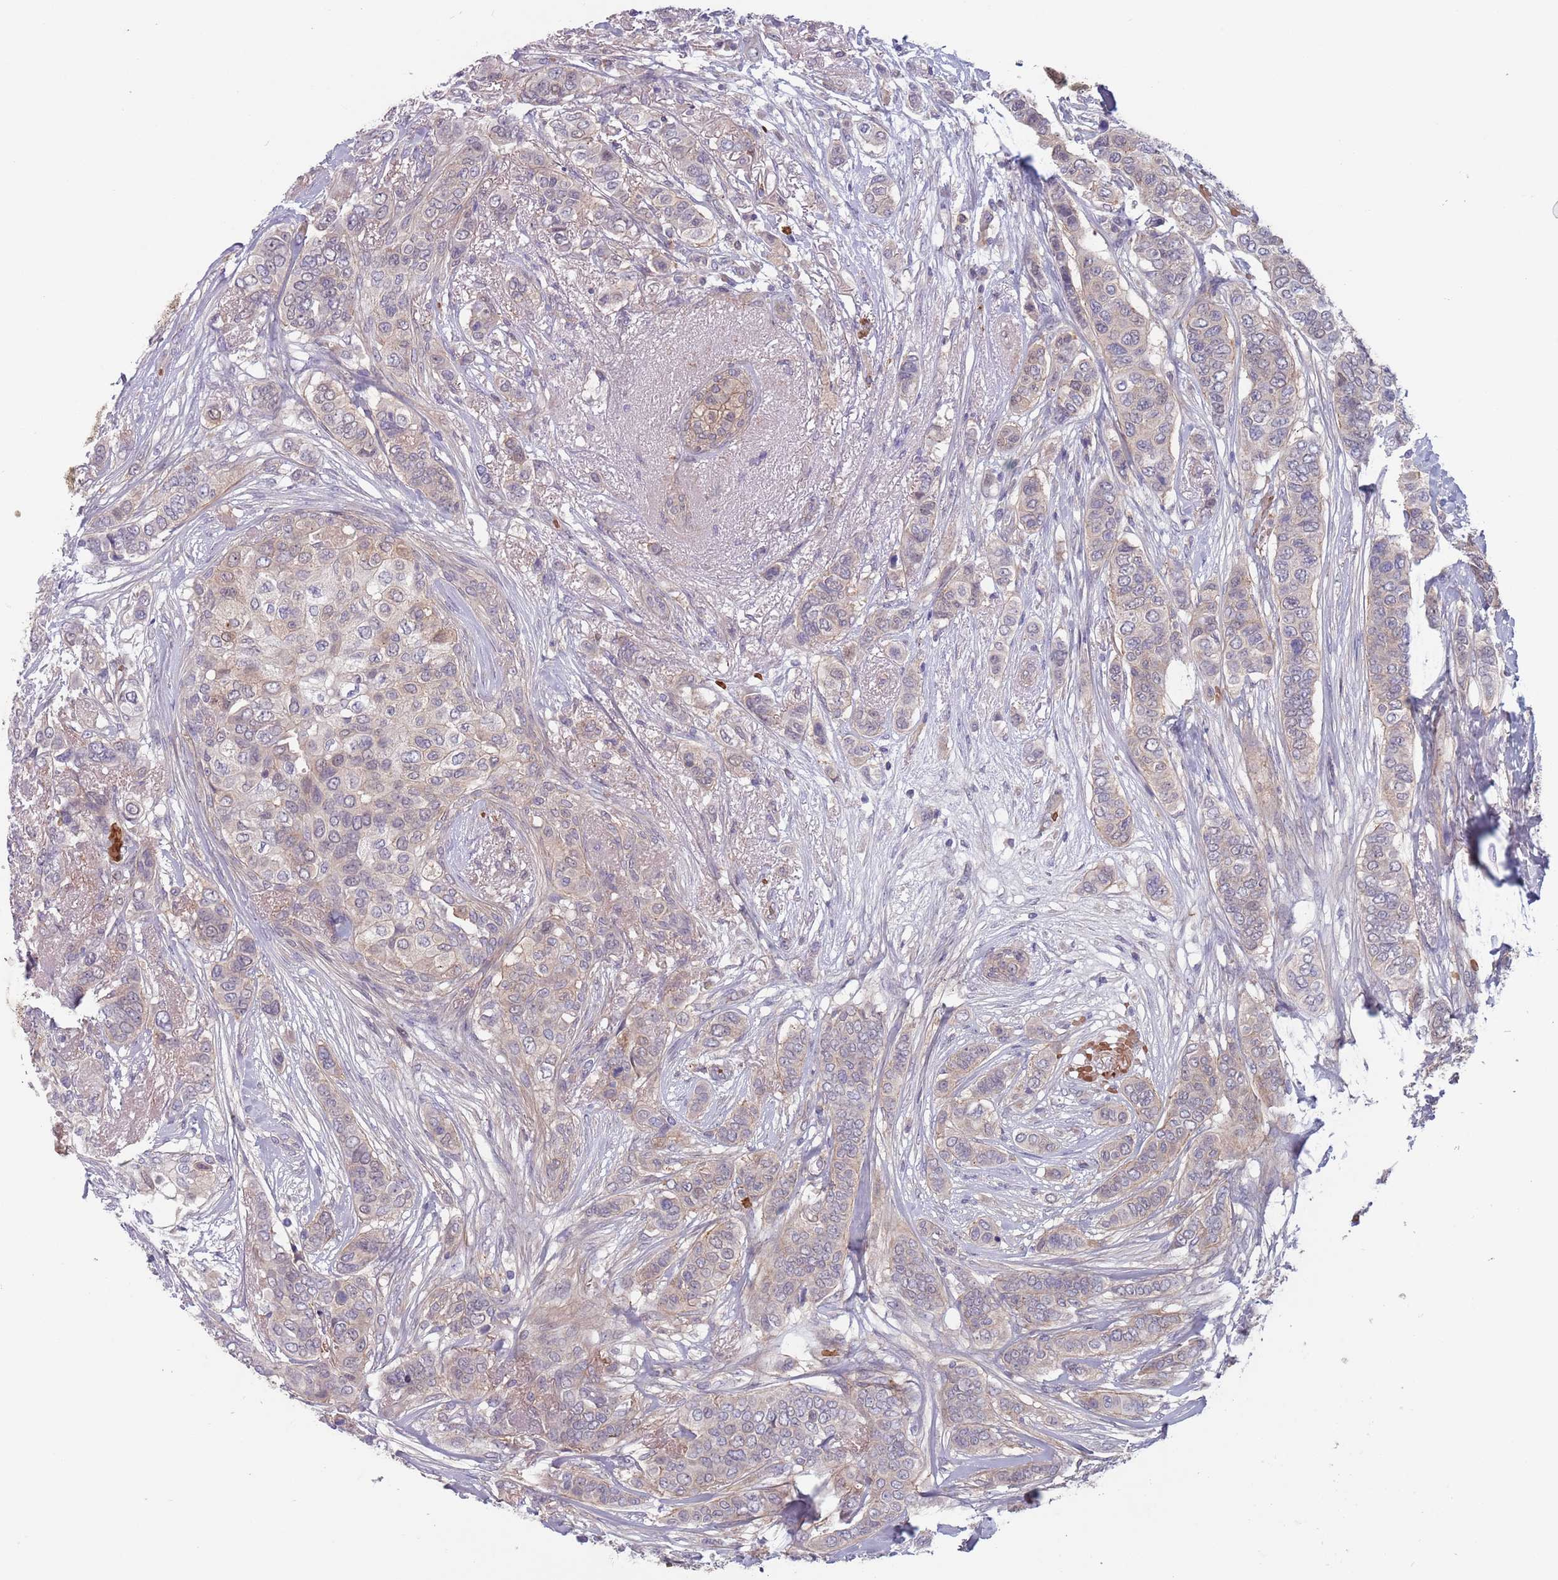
{"staining": {"intensity": "negative", "quantity": "none", "location": "none"}, "tissue": "breast cancer", "cell_type": "Tumor cells", "image_type": "cancer", "snomed": [{"axis": "morphology", "description": "Lobular carcinoma"}, {"axis": "topography", "description": "Breast"}], "caption": "DAB (3,3'-diaminobenzidine) immunohistochemical staining of human breast lobular carcinoma displays no significant expression in tumor cells. The staining is performed using DAB (3,3'-diaminobenzidine) brown chromogen with nuclei counter-stained in using hematoxylin.", "gene": "CLNS1A", "patient": {"sex": "female", "age": 51}}